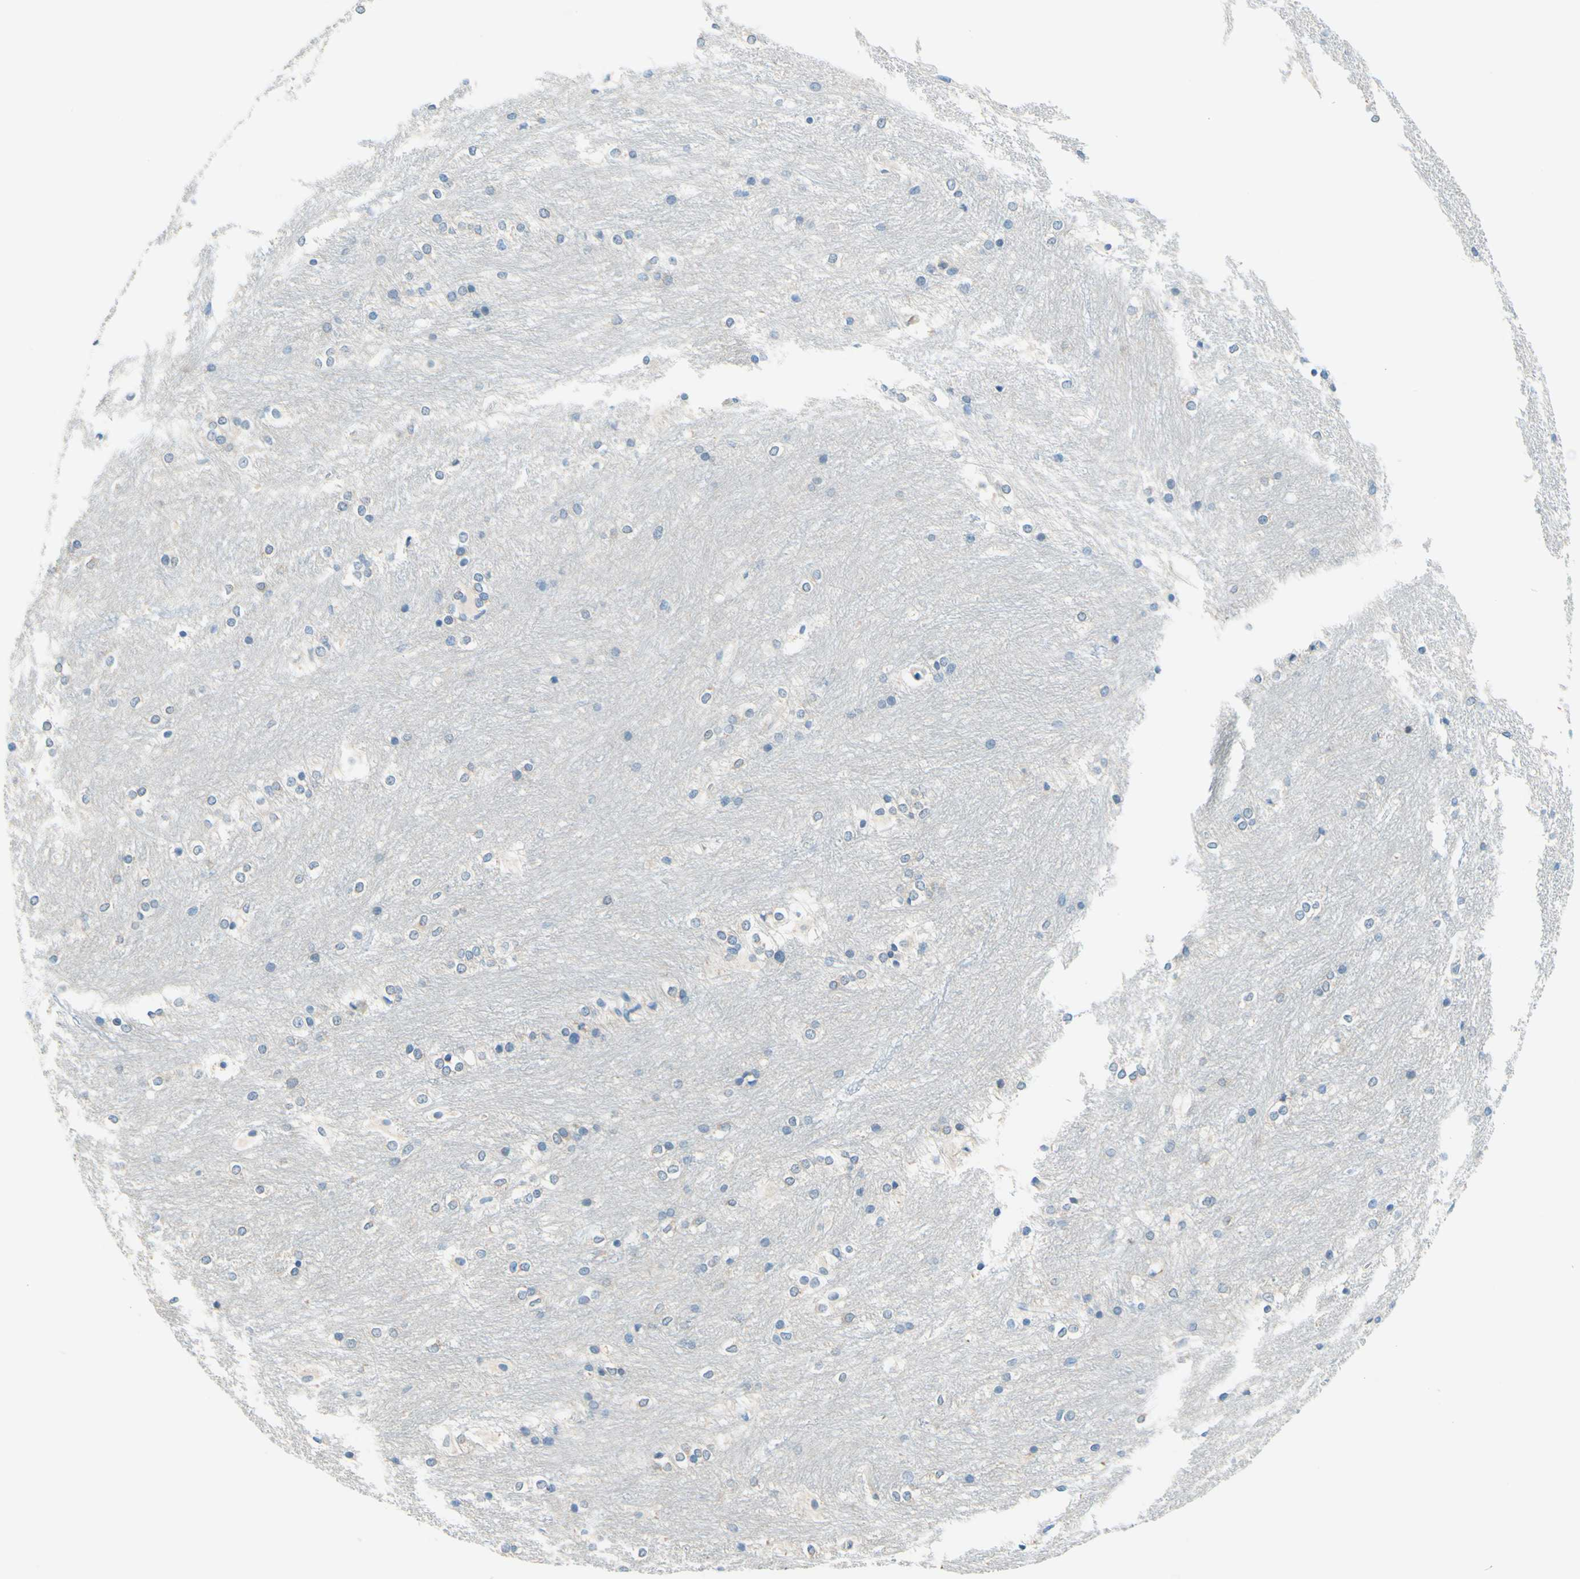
{"staining": {"intensity": "negative", "quantity": "none", "location": "none"}, "tissue": "caudate", "cell_type": "Glial cells", "image_type": "normal", "snomed": [{"axis": "morphology", "description": "Normal tissue, NOS"}, {"axis": "topography", "description": "Lateral ventricle wall"}], "caption": "The micrograph demonstrates no staining of glial cells in normal caudate.", "gene": "PASD1", "patient": {"sex": "female", "age": 19}}